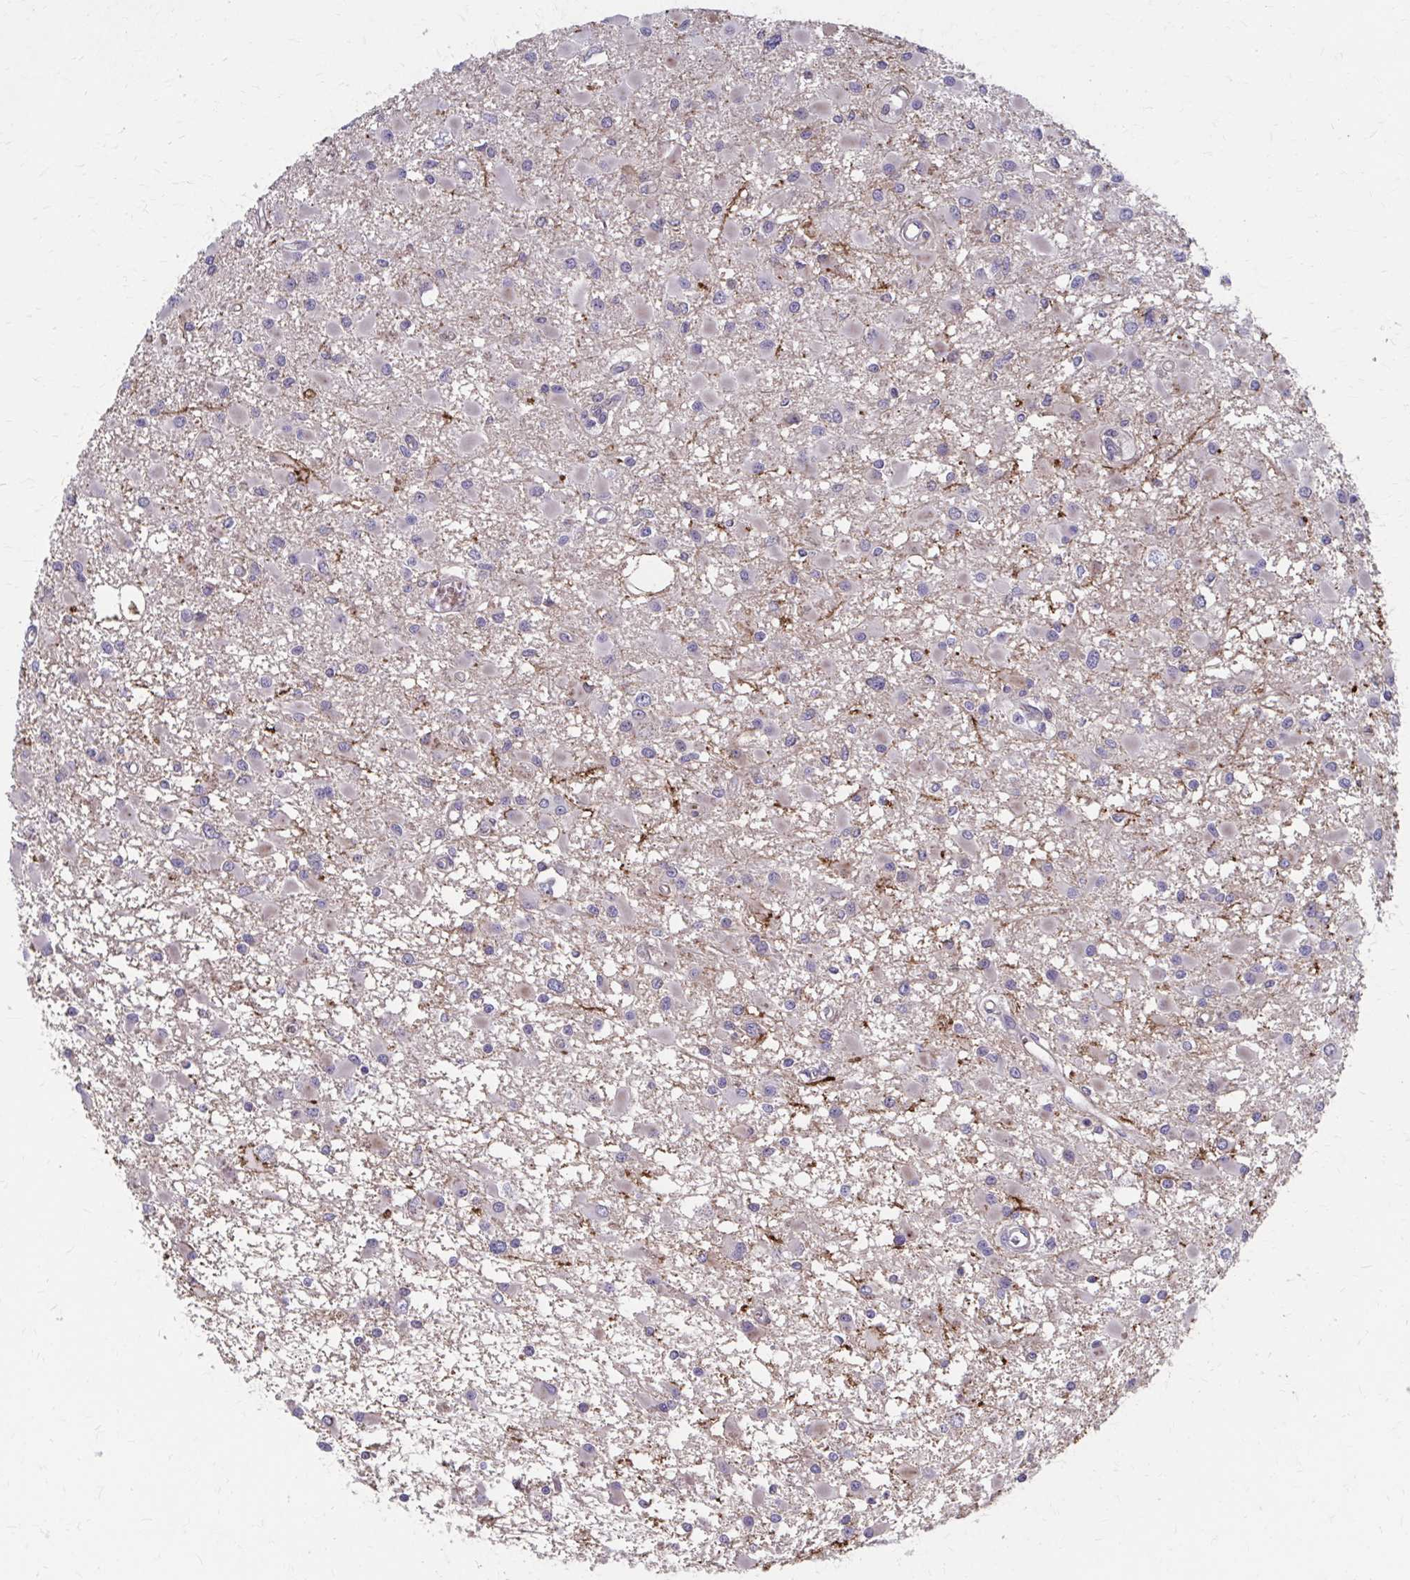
{"staining": {"intensity": "negative", "quantity": "none", "location": "none"}, "tissue": "glioma", "cell_type": "Tumor cells", "image_type": "cancer", "snomed": [{"axis": "morphology", "description": "Glioma, malignant, High grade"}, {"axis": "topography", "description": "Brain"}], "caption": "IHC histopathology image of neoplastic tissue: malignant glioma (high-grade) stained with DAB exhibits no significant protein positivity in tumor cells.", "gene": "MMP14", "patient": {"sex": "male", "age": 54}}